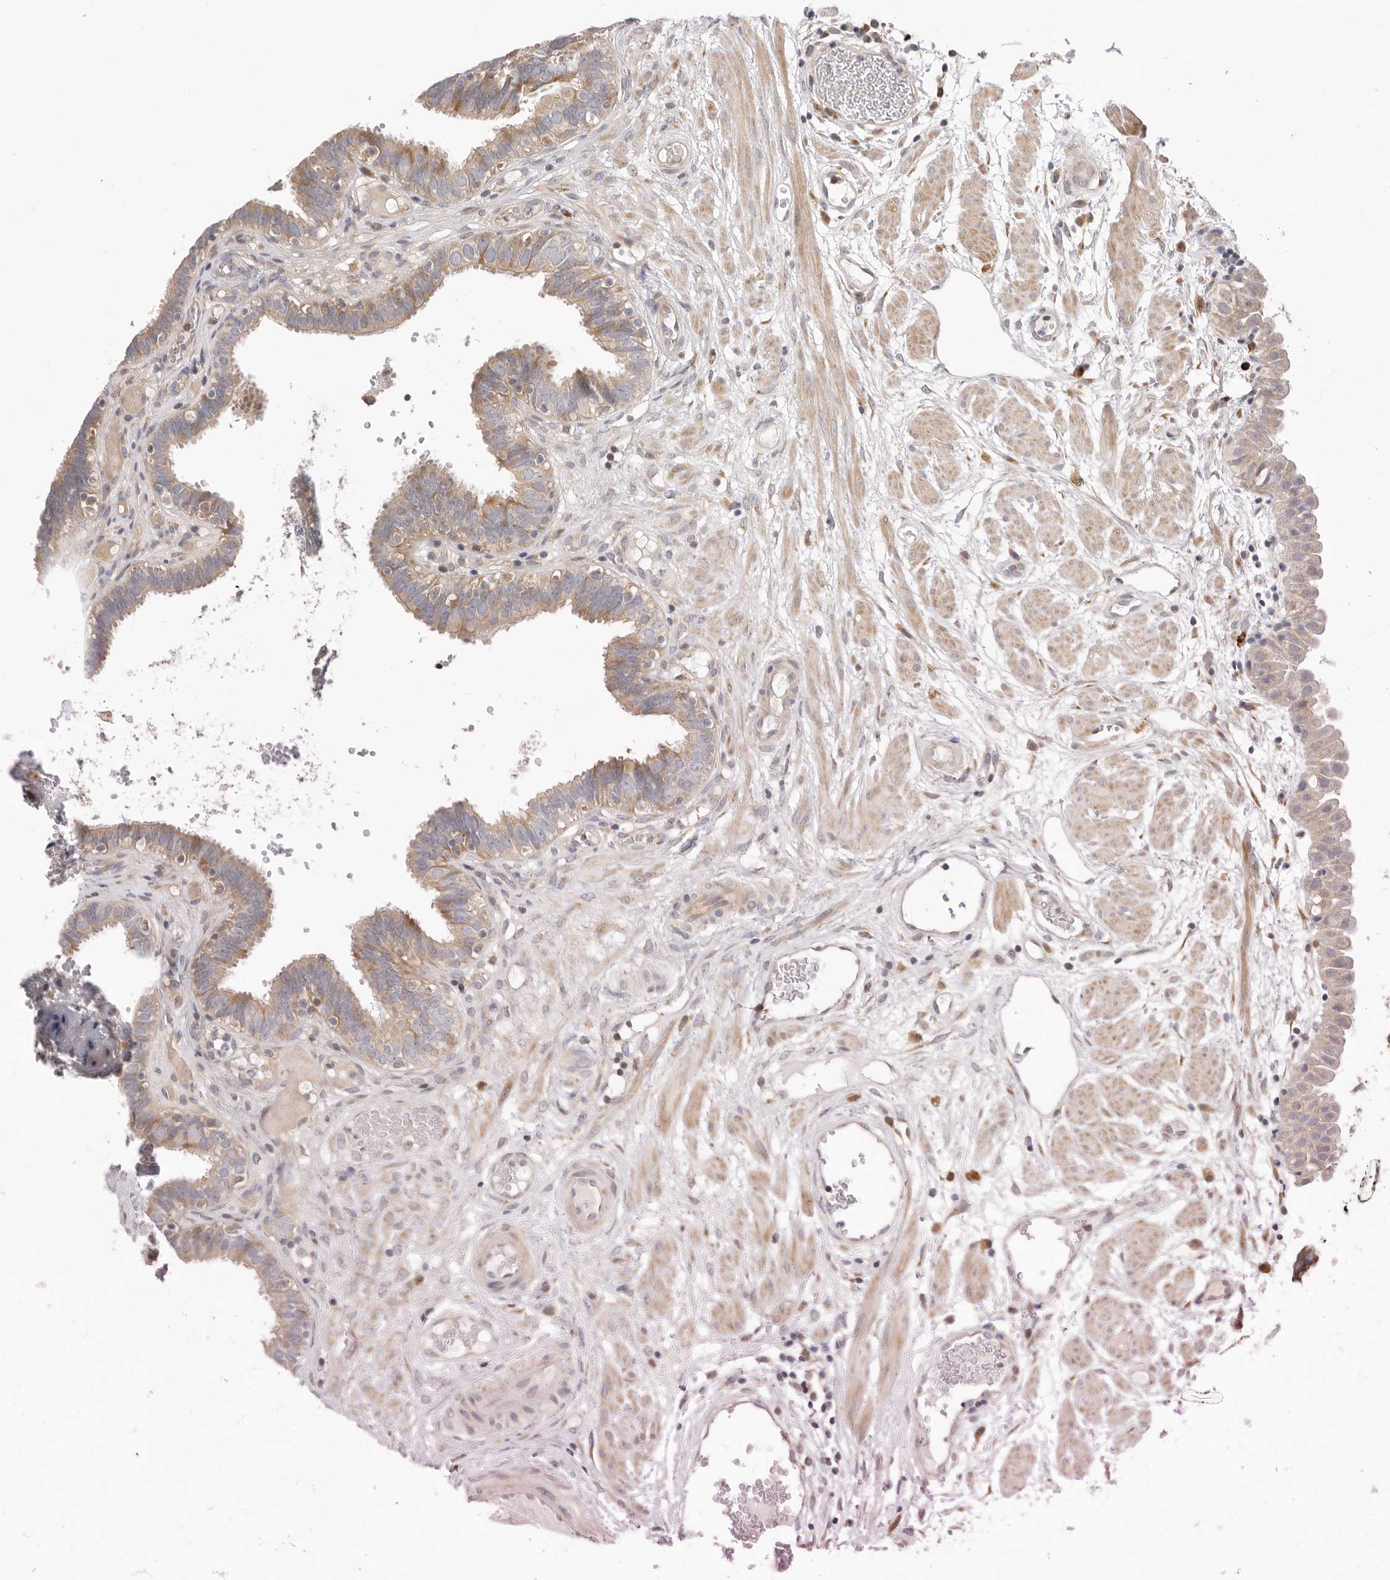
{"staining": {"intensity": "weak", "quantity": "25%-75%", "location": "cytoplasmic/membranous"}, "tissue": "fallopian tube", "cell_type": "Glandular cells", "image_type": "normal", "snomed": [{"axis": "morphology", "description": "Normal tissue, NOS"}, {"axis": "topography", "description": "Fallopian tube"}, {"axis": "topography", "description": "Placenta"}], "caption": "Protein staining demonstrates weak cytoplasmic/membranous expression in about 25%-75% of glandular cells in benign fallopian tube.", "gene": "USH1C", "patient": {"sex": "female", "age": 32}}